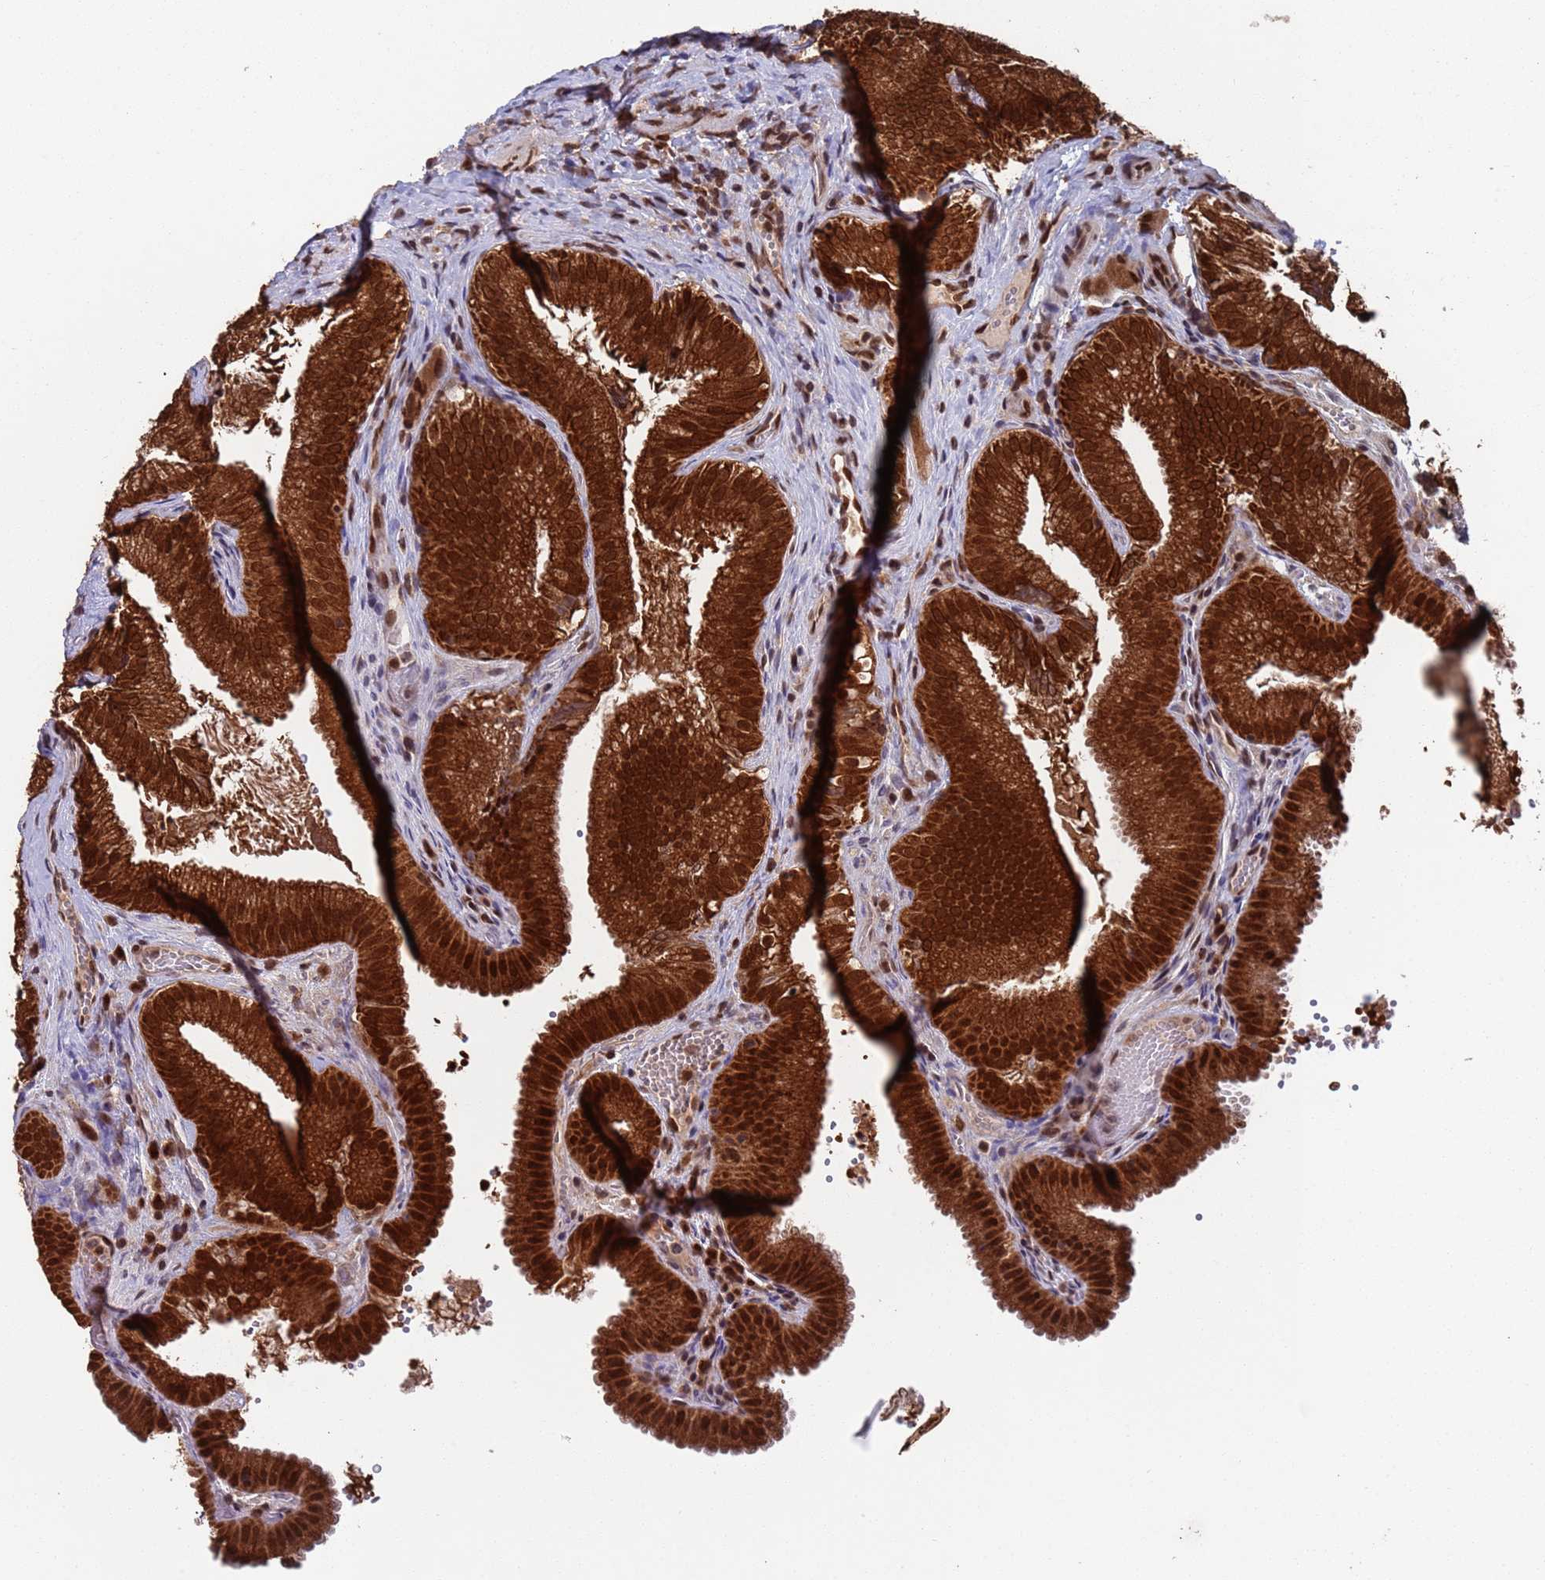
{"staining": {"intensity": "strong", "quantity": ">75%", "location": "cytoplasmic/membranous,nuclear"}, "tissue": "gallbladder", "cell_type": "Glandular cells", "image_type": "normal", "snomed": [{"axis": "morphology", "description": "Normal tissue, NOS"}, {"axis": "topography", "description": "Gallbladder"}], "caption": "Immunohistochemical staining of normal human gallbladder demonstrates high levels of strong cytoplasmic/membranous,nuclear staining in approximately >75% of glandular cells.", "gene": "FUBP3", "patient": {"sex": "female", "age": 30}}